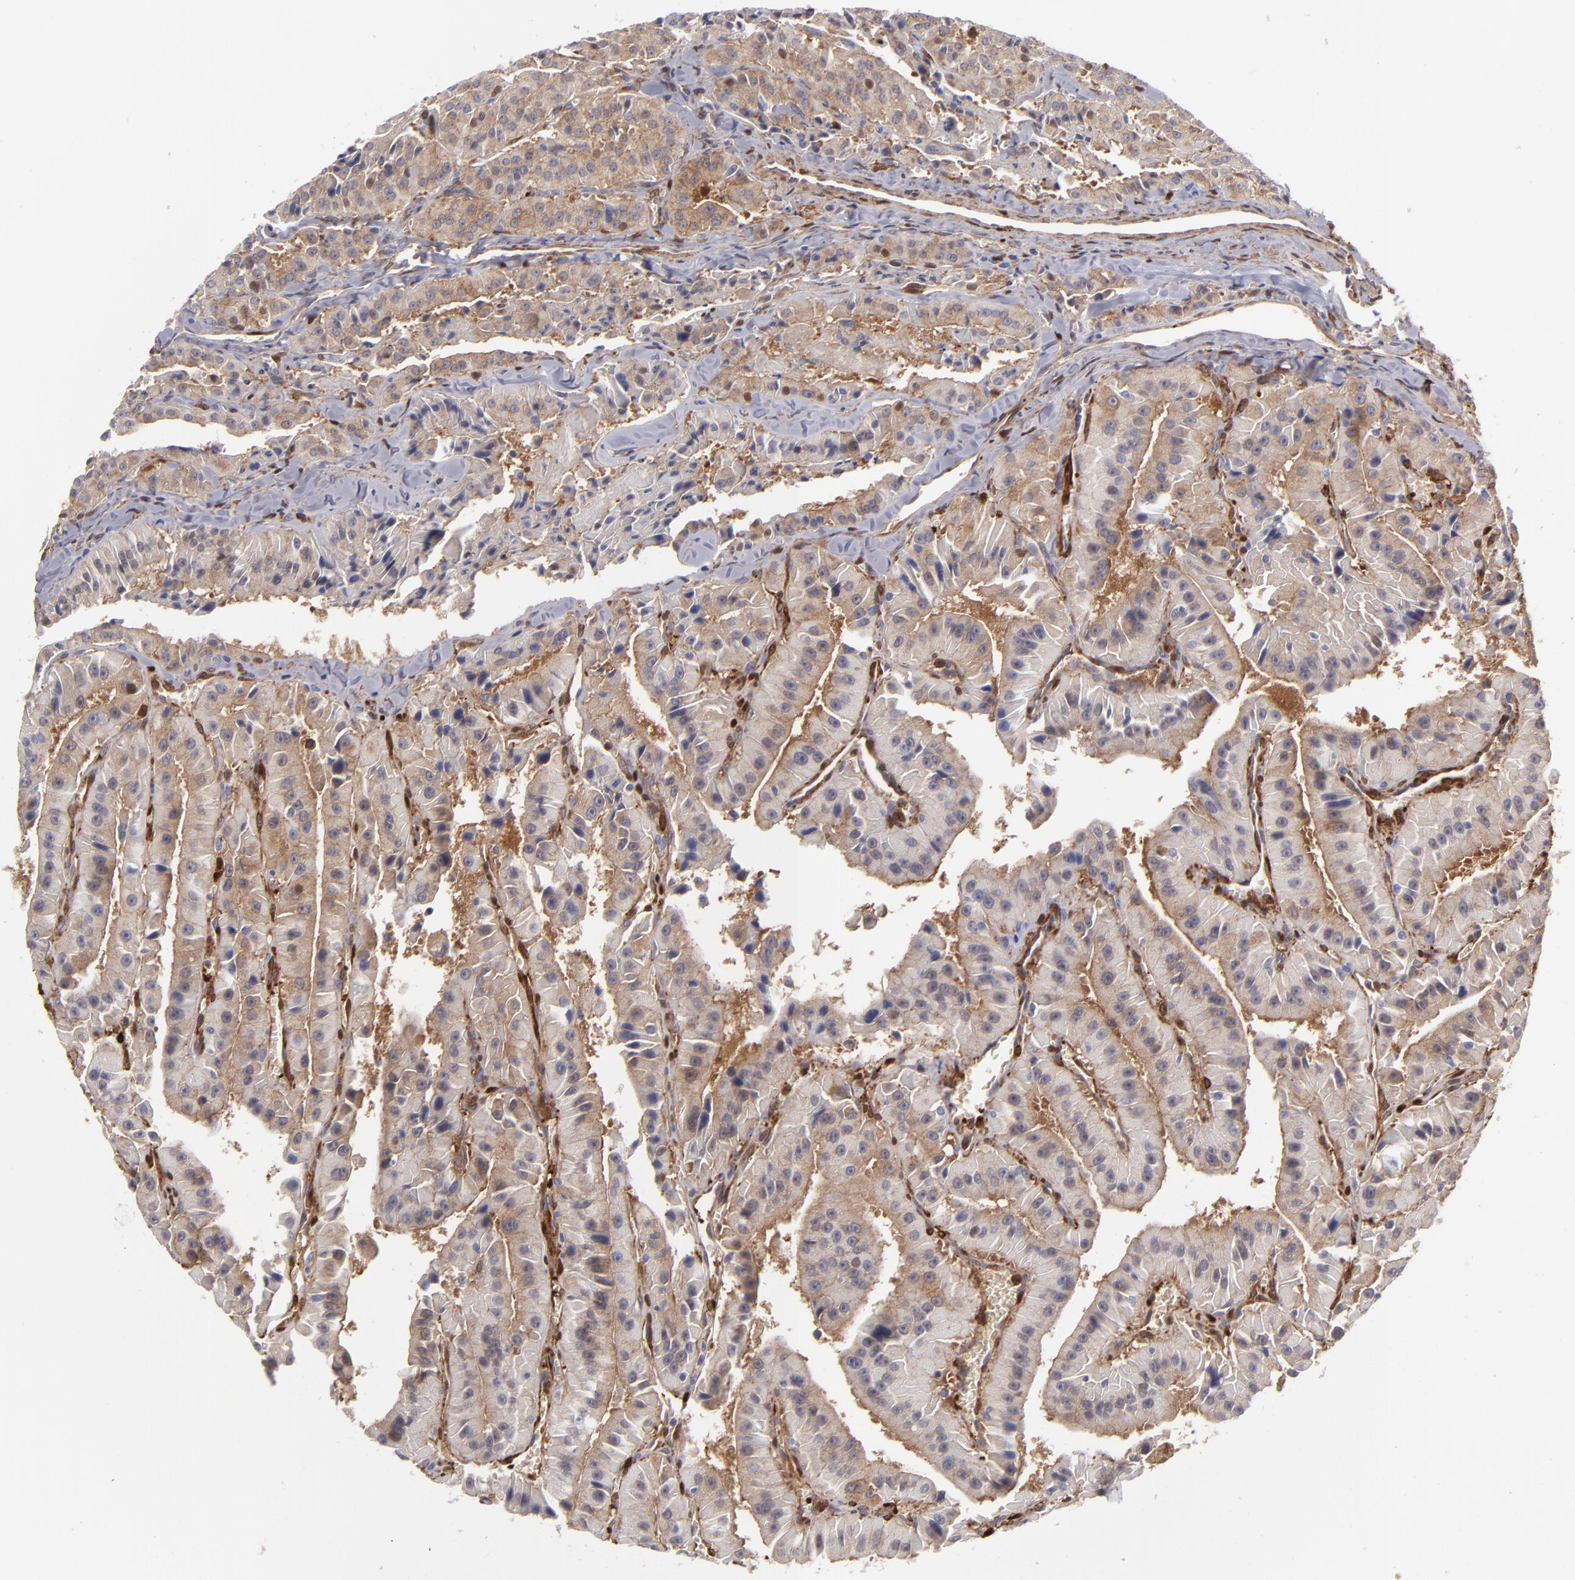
{"staining": {"intensity": "moderate", "quantity": ">75%", "location": "cytoplasmic/membranous"}, "tissue": "thyroid cancer", "cell_type": "Tumor cells", "image_type": "cancer", "snomed": [{"axis": "morphology", "description": "Carcinoma, NOS"}, {"axis": "topography", "description": "Thyroid gland"}], "caption": "Immunohistochemical staining of human thyroid cancer (carcinoma) reveals medium levels of moderate cytoplasmic/membranous protein positivity in approximately >75% of tumor cells. (DAB (3,3'-diaminobenzidine) = brown stain, brightfield microscopy at high magnification).", "gene": "VCL", "patient": {"sex": "male", "age": 76}}